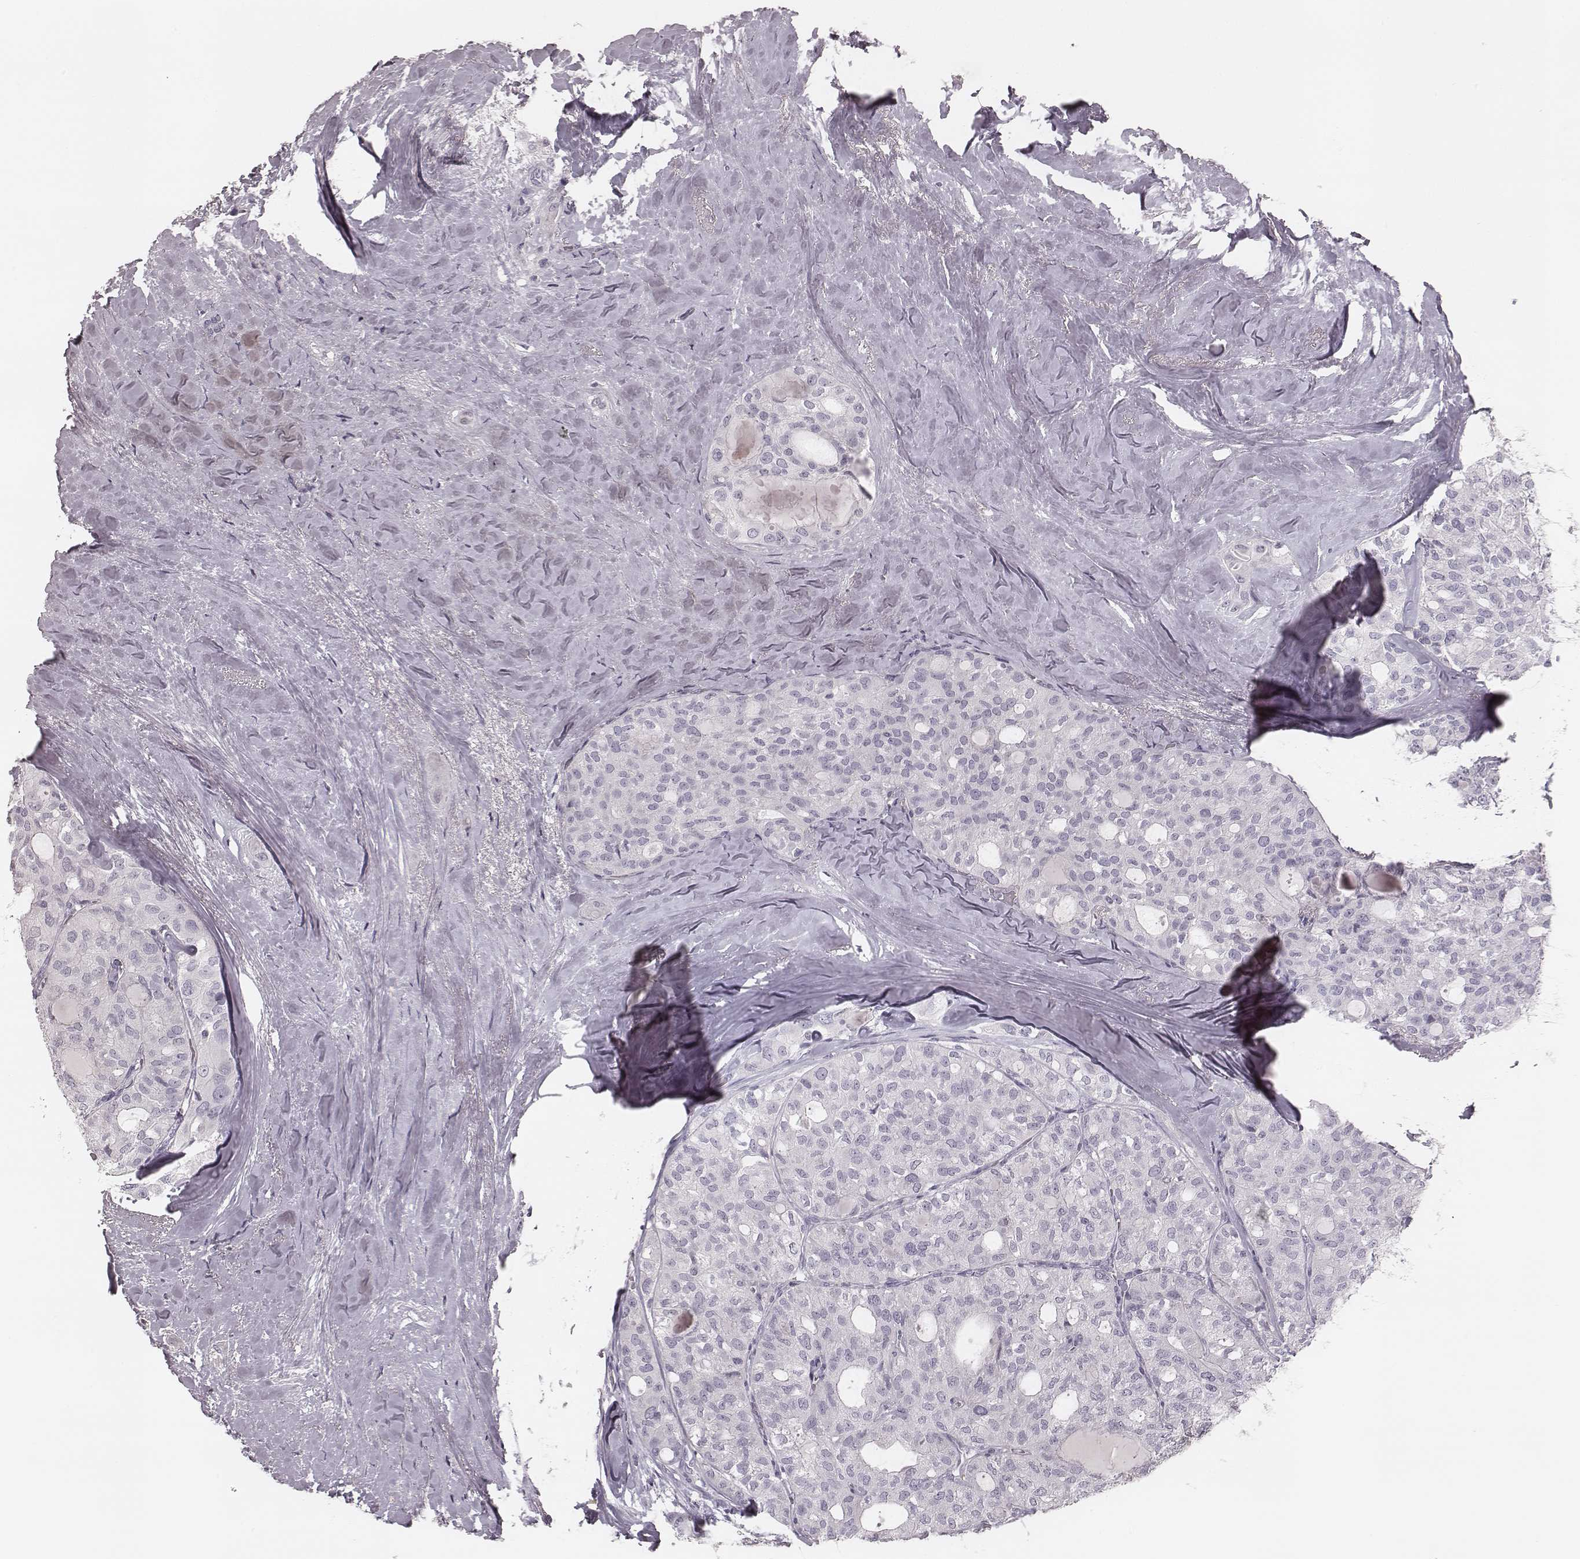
{"staining": {"intensity": "negative", "quantity": "none", "location": "none"}, "tissue": "thyroid cancer", "cell_type": "Tumor cells", "image_type": "cancer", "snomed": [{"axis": "morphology", "description": "Follicular adenoma carcinoma, NOS"}, {"axis": "topography", "description": "Thyroid gland"}], "caption": "A histopathology image of human follicular adenoma carcinoma (thyroid) is negative for staining in tumor cells.", "gene": "S100Z", "patient": {"sex": "male", "age": 75}}